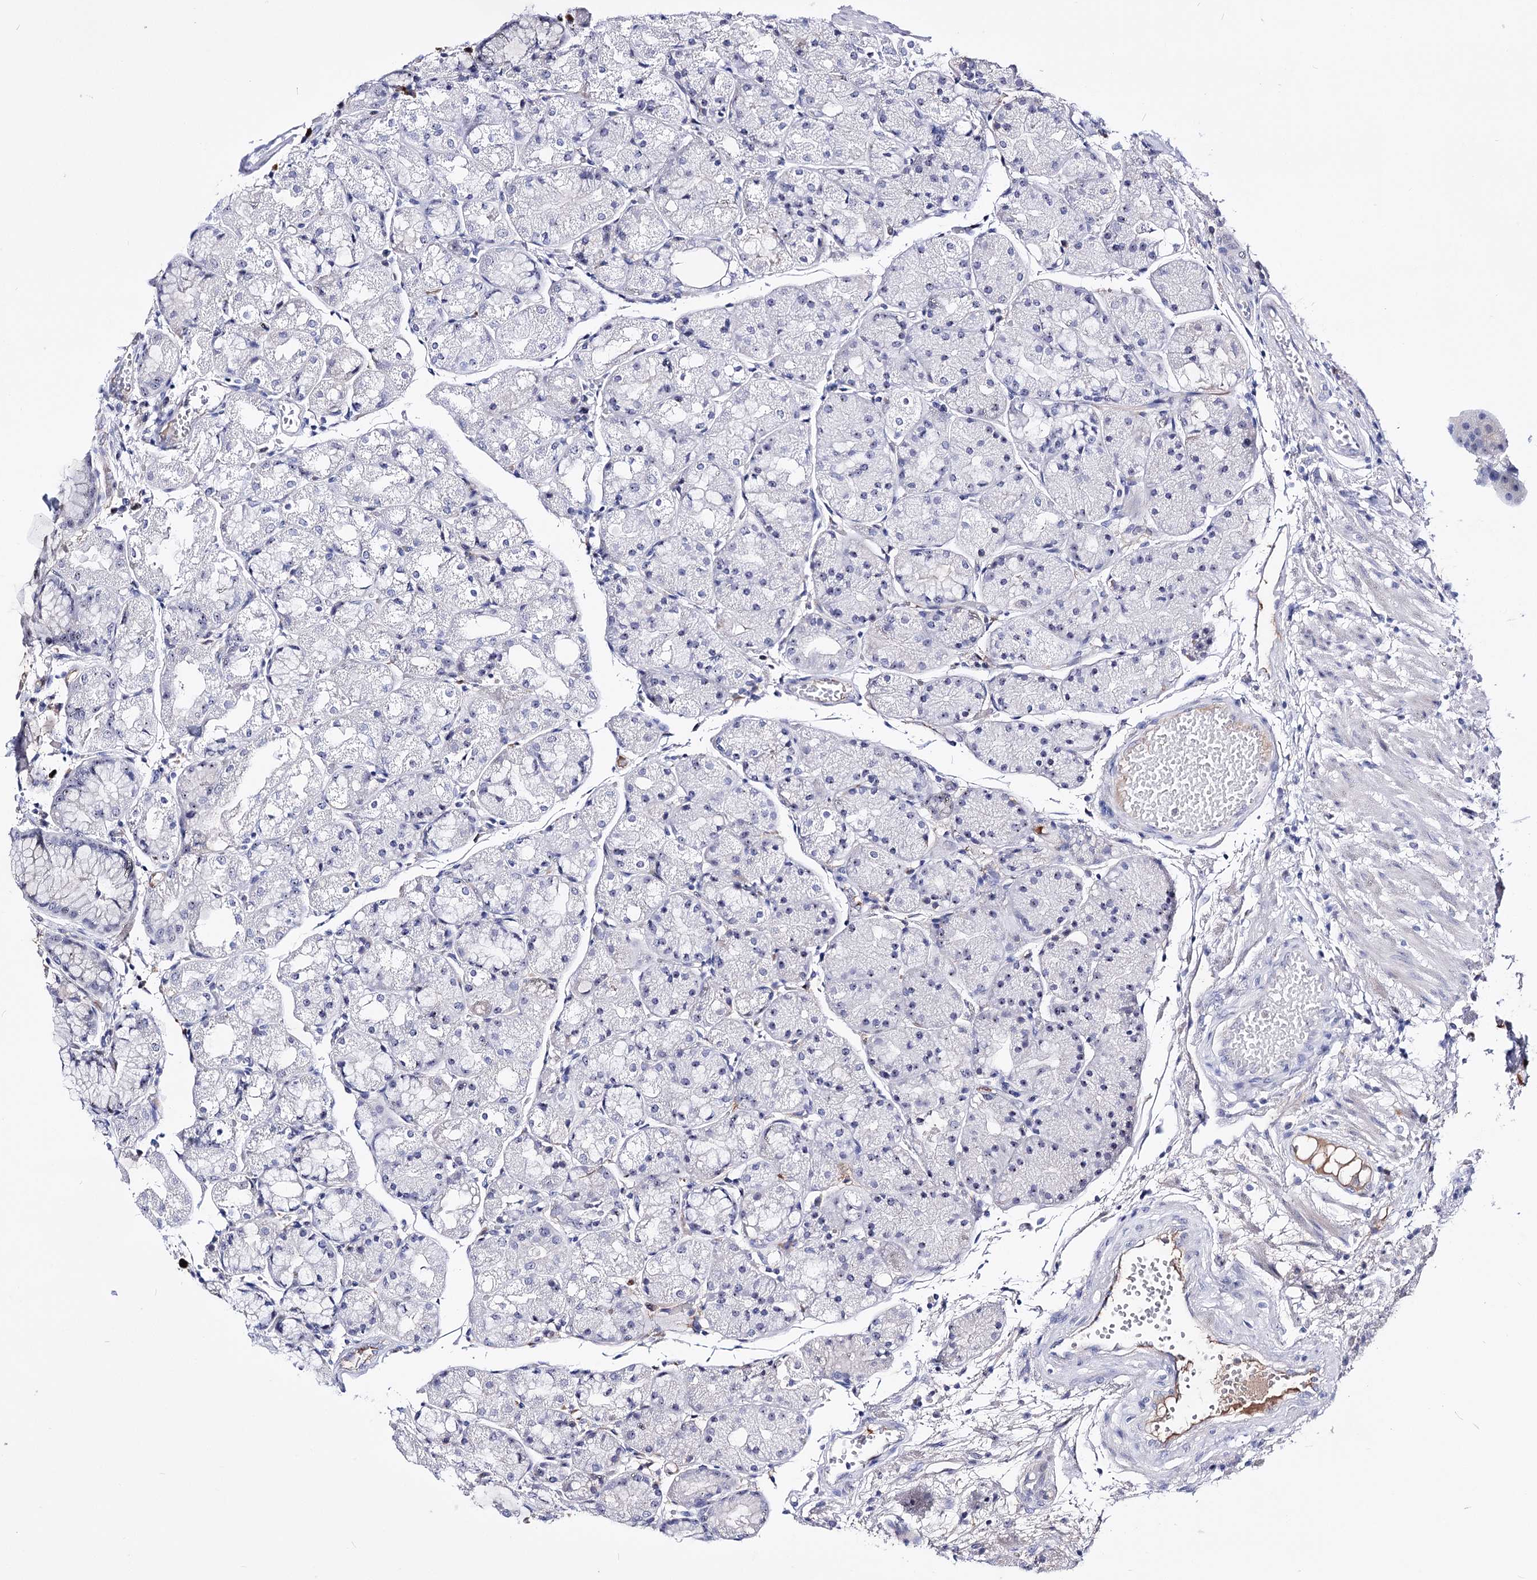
{"staining": {"intensity": "negative", "quantity": "none", "location": "none"}, "tissue": "stomach", "cell_type": "Glandular cells", "image_type": "normal", "snomed": [{"axis": "morphology", "description": "Normal tissue, NOS"}, {"axis": "topography", "description": "Stomach, upper"}], "caption": "Glandular cells are negative for brown protein staining in benign stomach. The staining is performed using DAB (3,3'-diaminobenzidine) brown chromogen with nuclei counter-stained in using hematoxylin.", "gene": "PCGF5", "patient": {"sex": "male", "age": 72}}